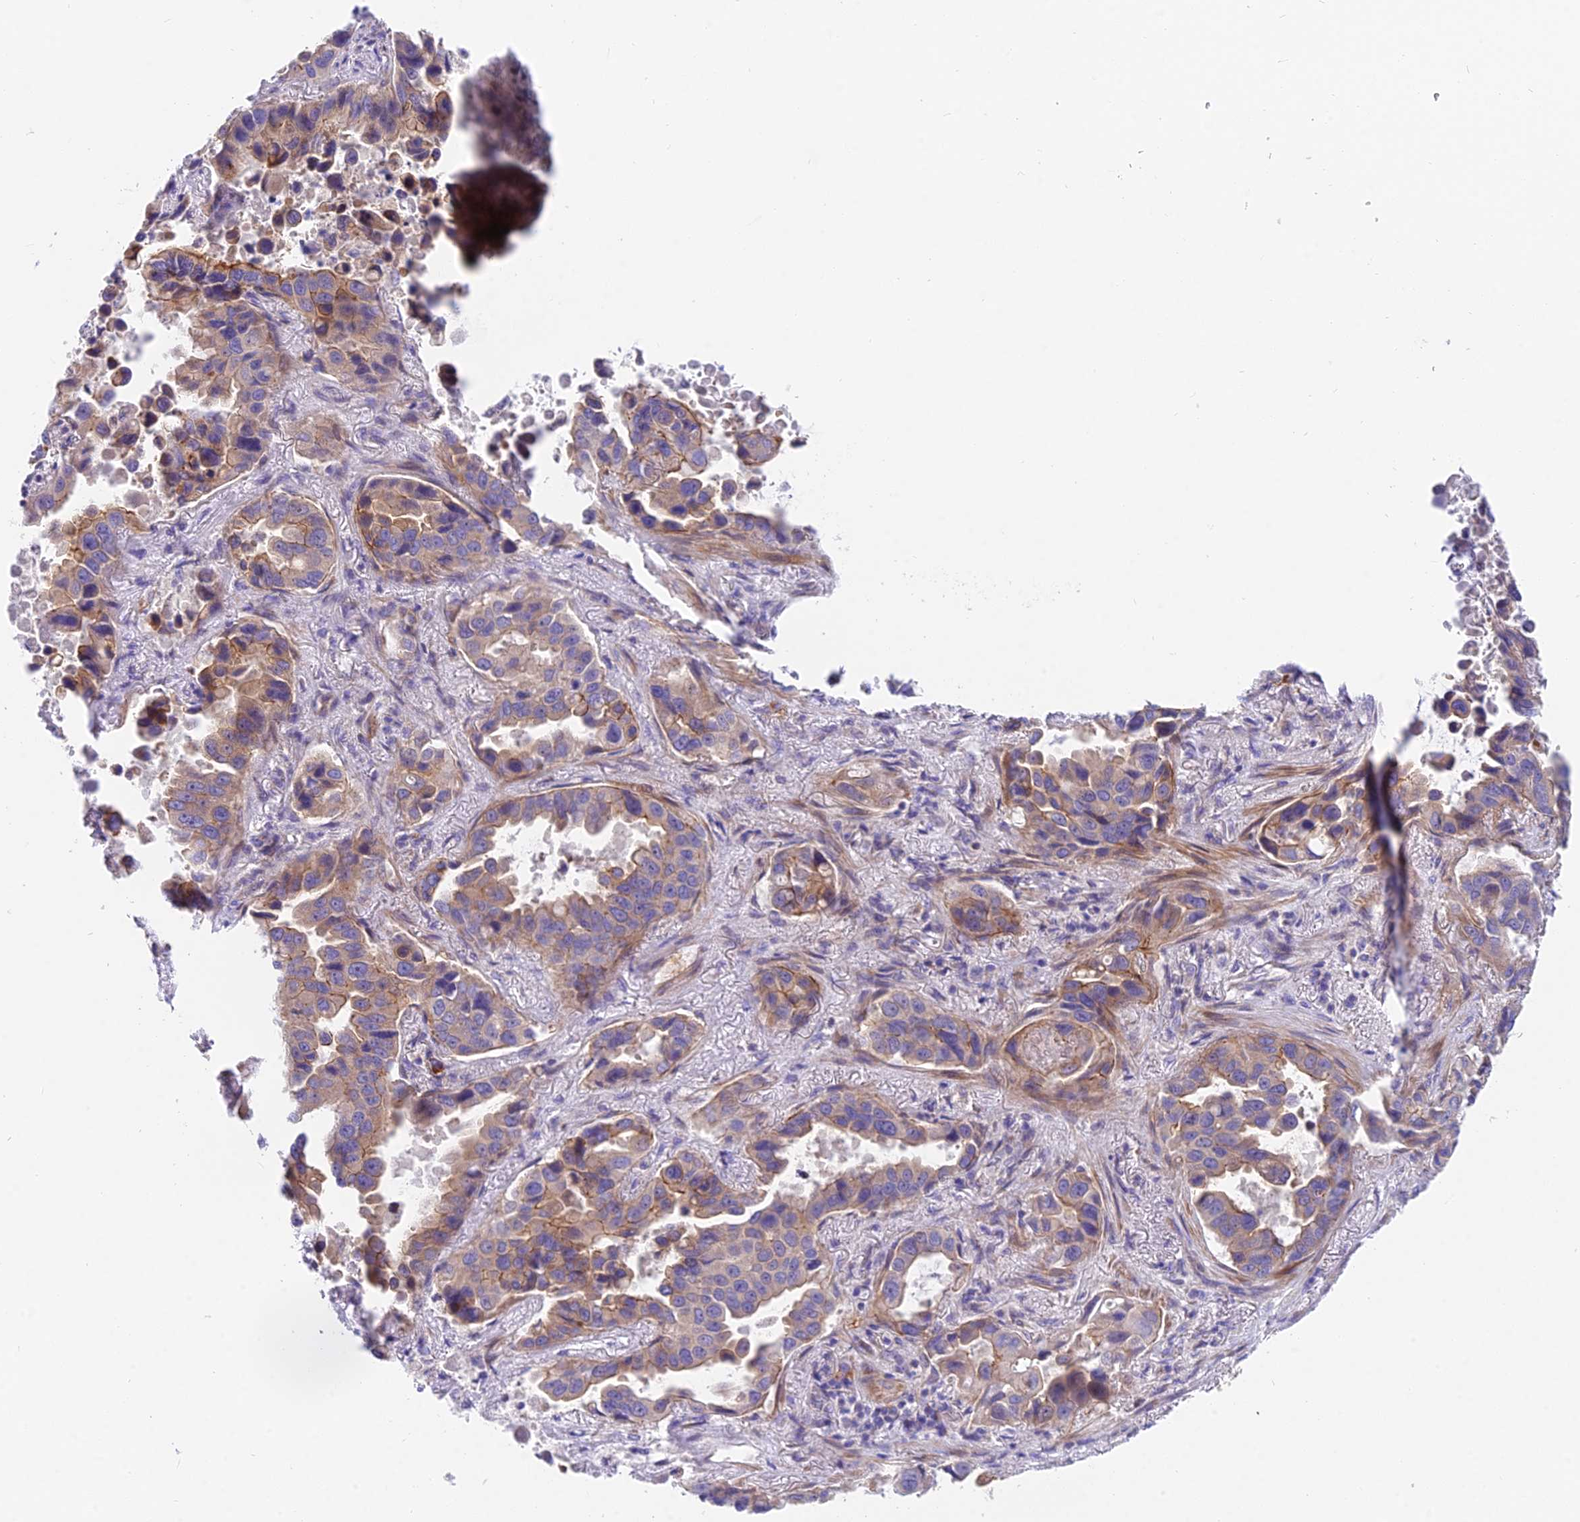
{"staining": {"intensity": "moderate", "quantity": "25%-75%", "location": "cytoplasmic/membranous"}, "tissue": "lung cancer", "cell_type": "Tumor cells", "image_type": "cancer", "snomed": [{"axis": "morphology", "description": "Adenocarcinoma, NOS"}, {"axis": "topography", "description": "Lung"}], "caption": "IHC of adenocarcinoma (lung) demonstrates medium levels of moderate cytoplasmic/membranous staining in approximately 25%-75% of tumor cells.", "gene": "MVB12A", "patient": {"sex": "male", "age": 64}}